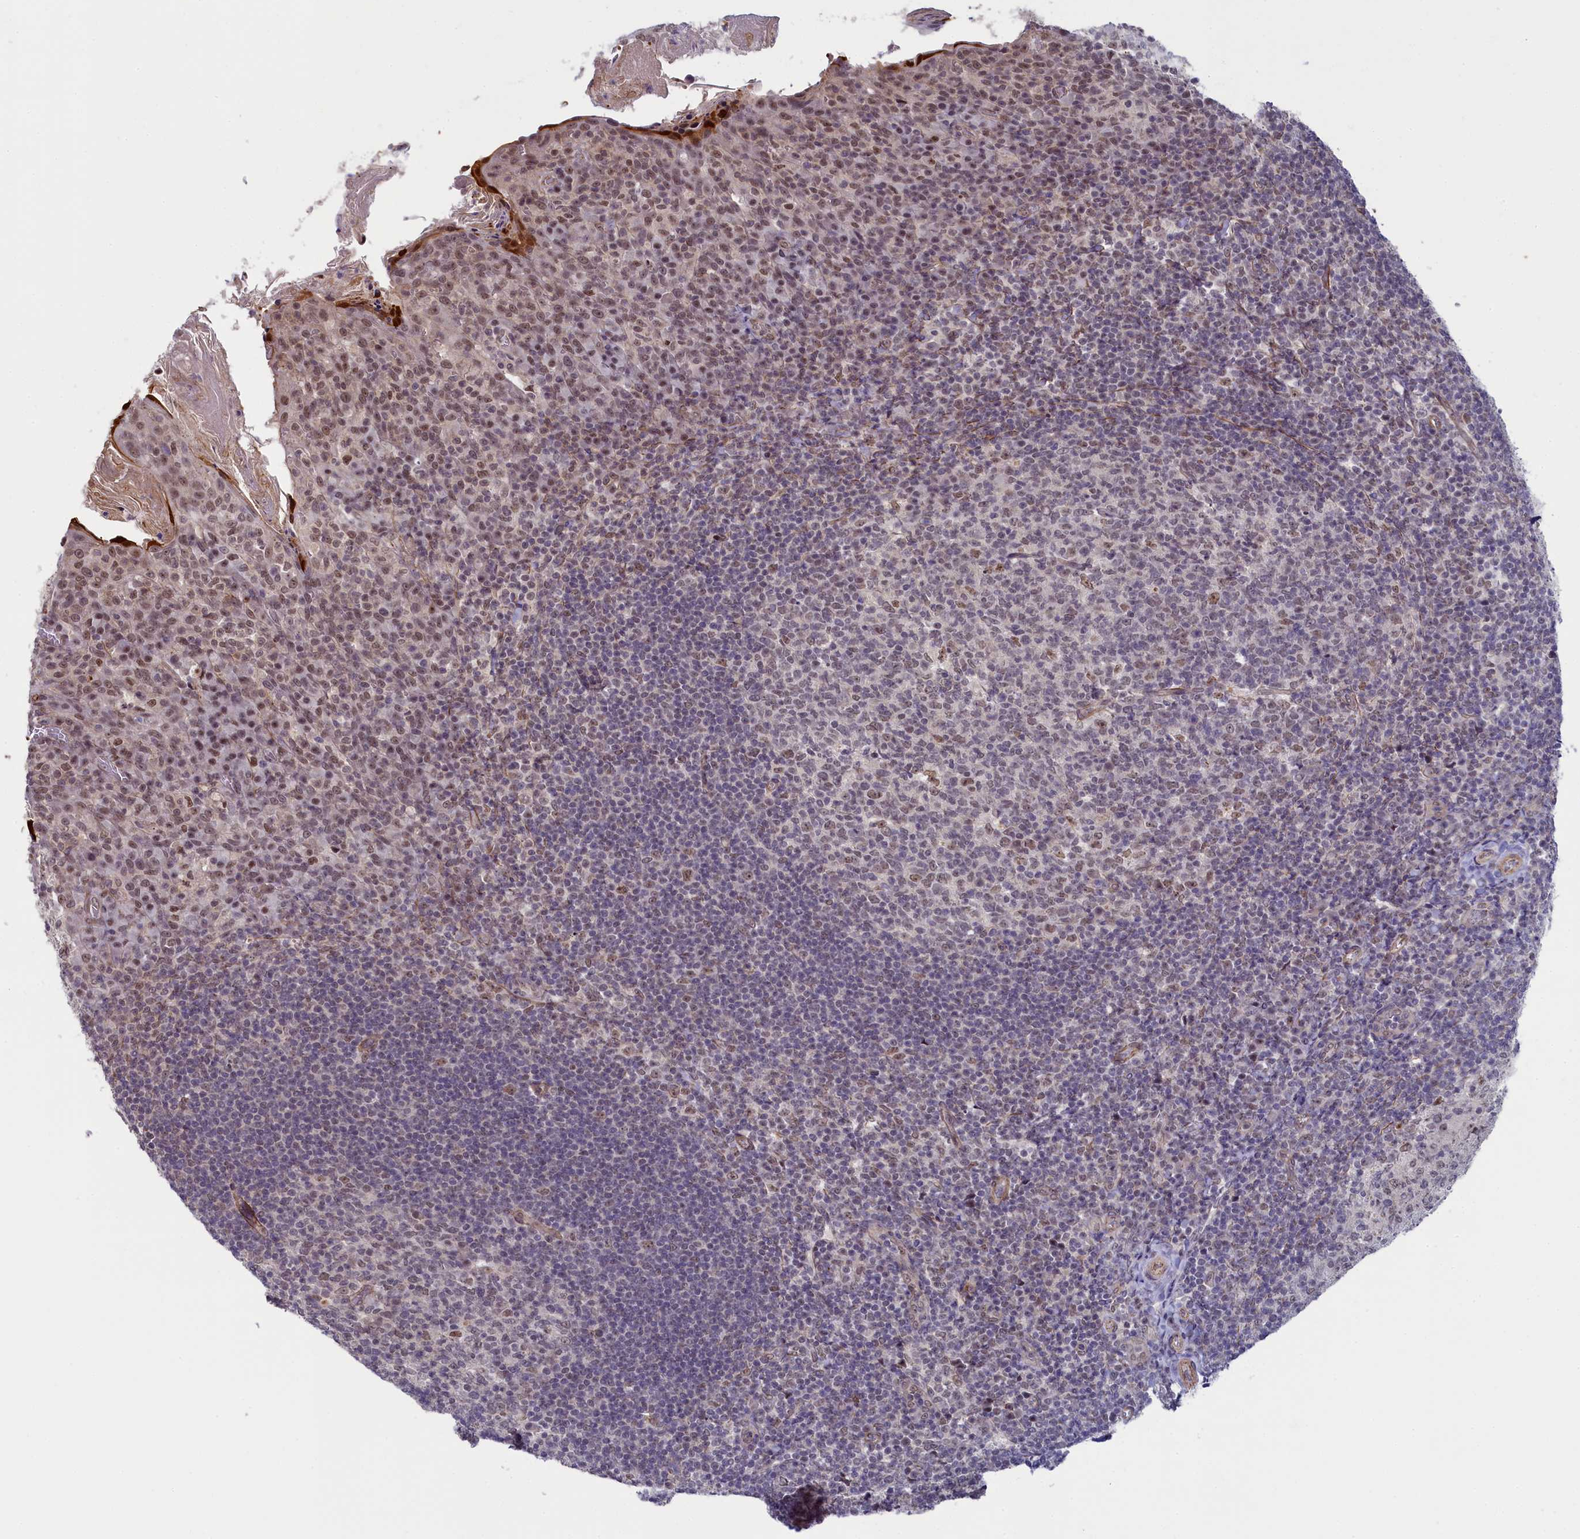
{"staining": {"intensity": "weak", "quantity": "25%-75%", "location": "nuclear"}, "tissue": "tonsil", "cell_type": "Germinal center cells", "image_type": "normal", "snomed": [{"axis": "morphology", "description": "Normal tissue, NOS"}, {"axis": "topography", "description": "Tonsil"}], "caption": "DAB immunohistochemical staining of normal tonsil demonstrates weak nuclear protein expression in about 25%-75% of germinal center cells.", "gene": "INTS14", "patient": {"sex": "female", "age": 10}}